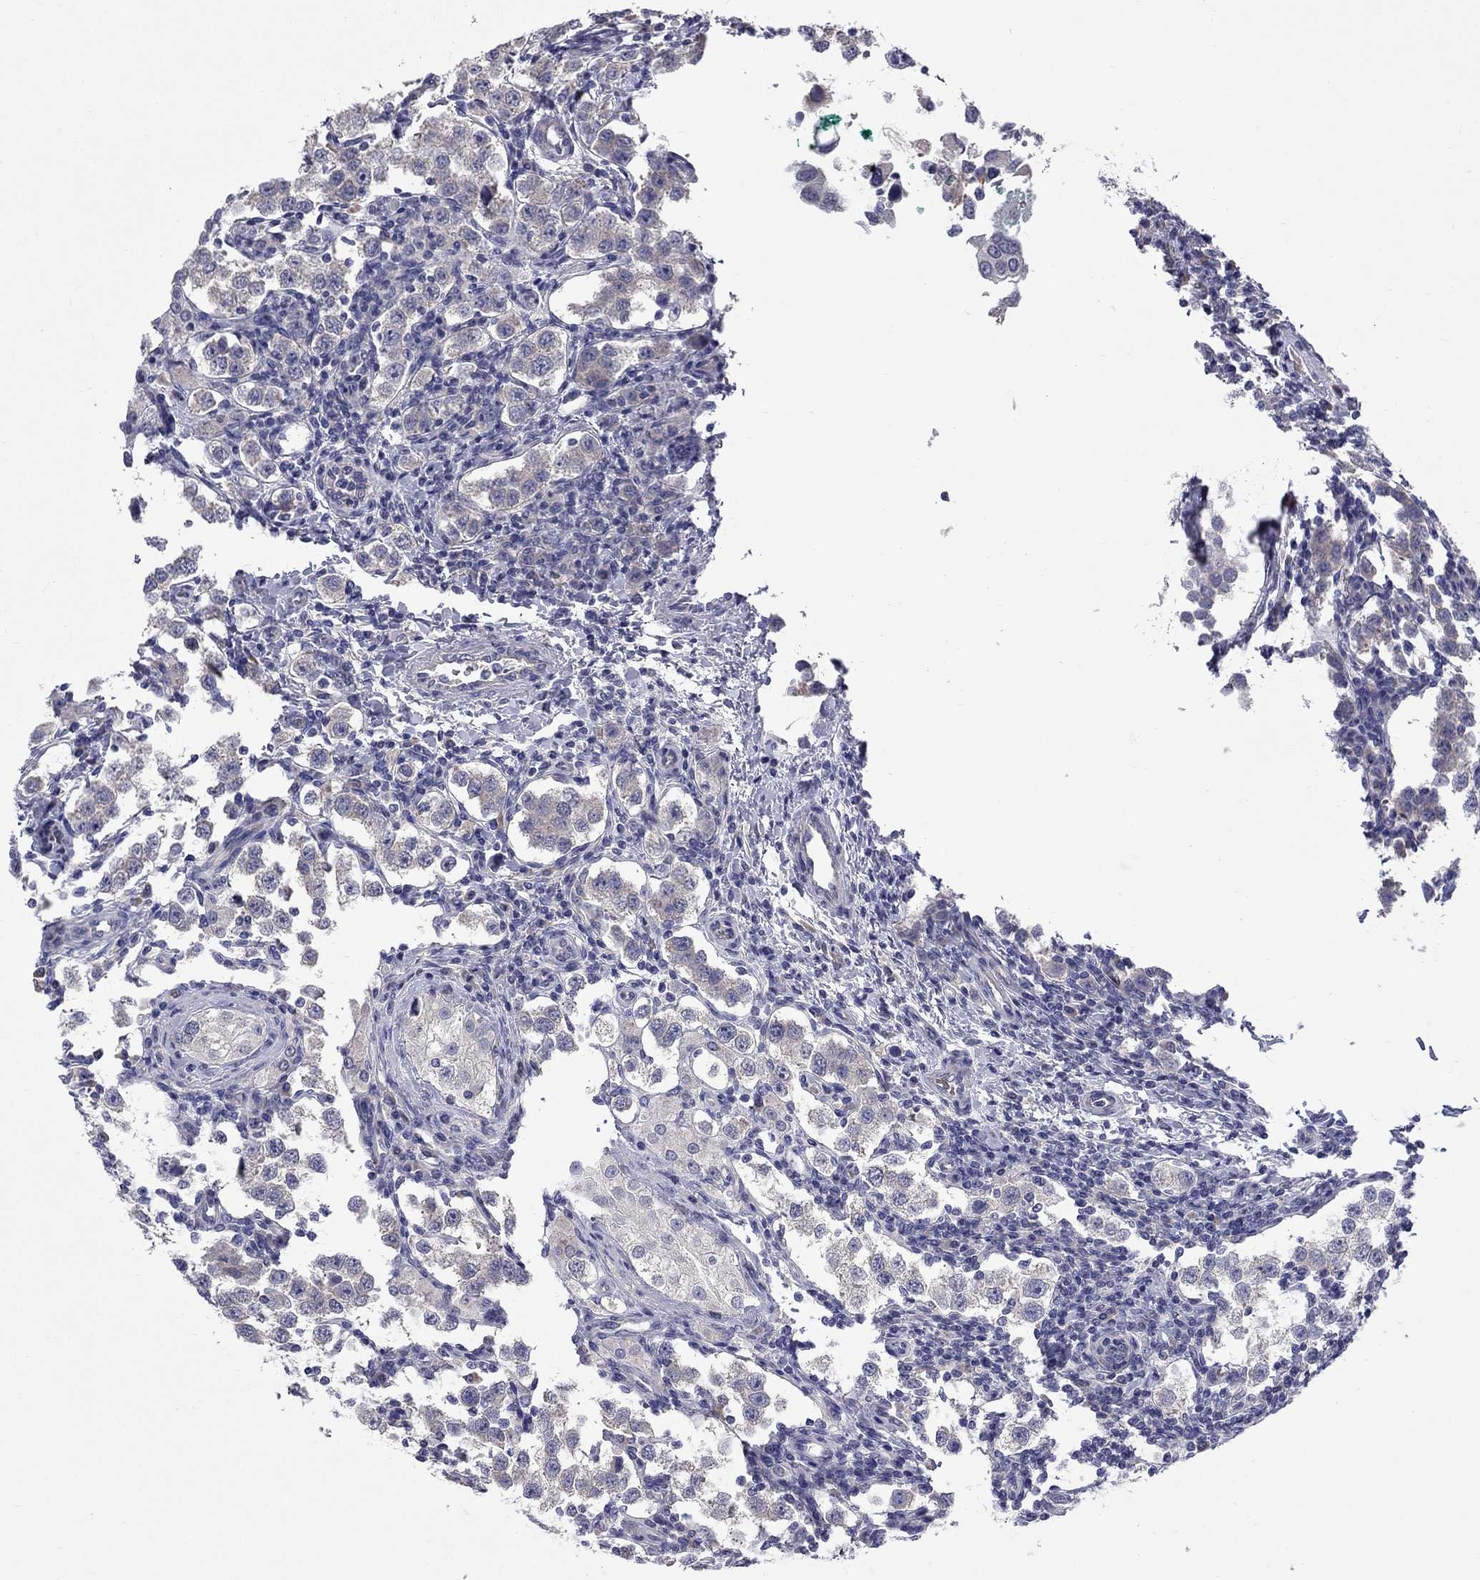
{"staining": {"intensity": "weak", "quantity": "<25%", "location": "cytoplasmic/membranous"}, "tissue": "testis cancer", "cell_type": "Tumor cells", "image_type": "cancer", "snomed": [{"axis": "morphology", "description": "Seminoma, NOS"}, {"axis": "topography", "description": "Testis"}], "caption": "Tumor cells are negative for brown protein staining in testis seminoma.", "gene": "UNC119B", "patient": {"sex": "male", "age": 37}}